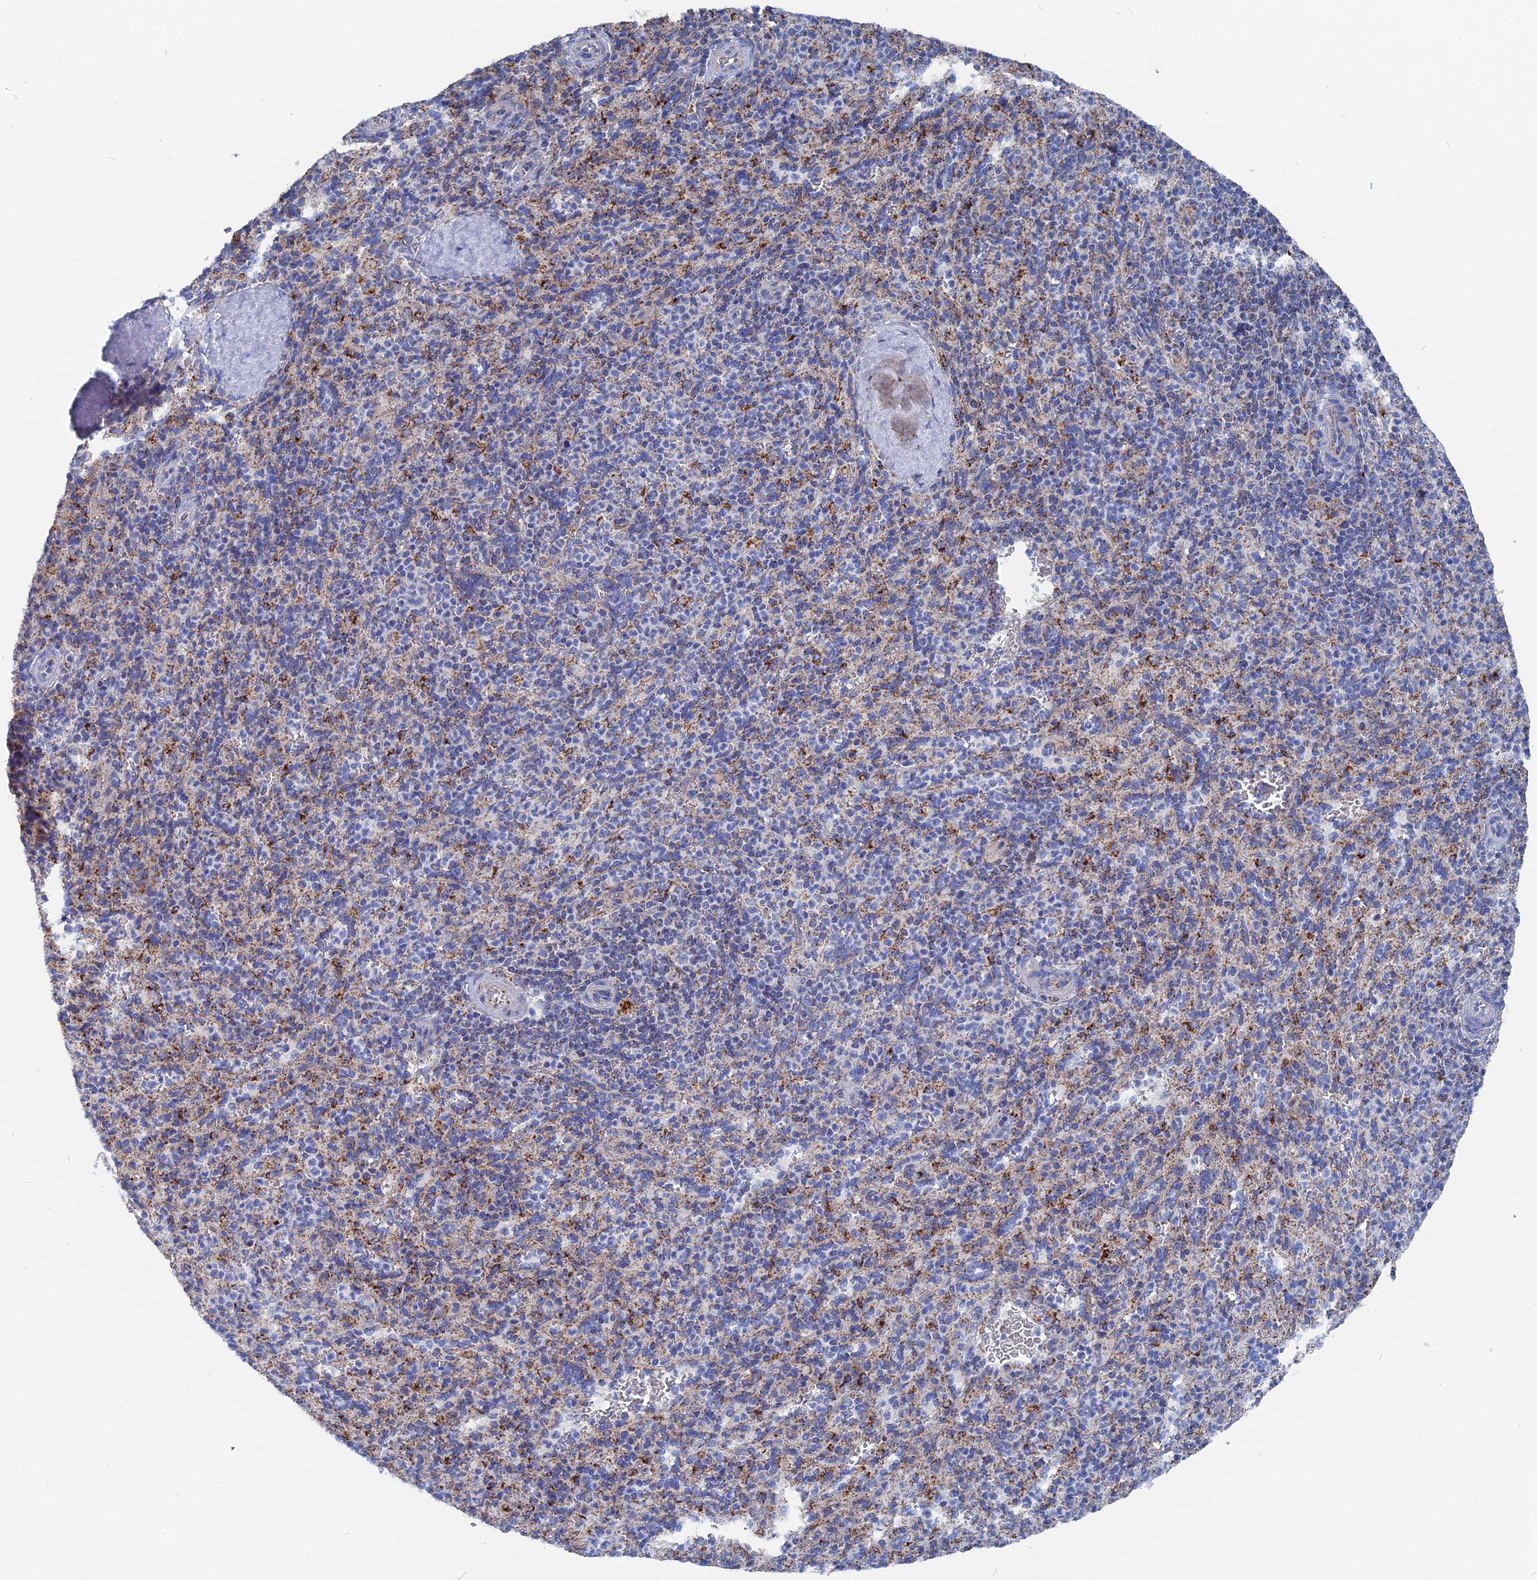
{"staining": {"intensity": "negative", "quantity": "none", "location": "none"}, "tissue": "spleen", "cell_type": "Cells in red pulp", "image_type": "normal", "snomed": [{"axis": "morphology", "description": "Normal tissue, NOS"}, {"axis": "topography", "description": "Spleen"}], "caption": "Protein analysis of normal spleen exhibits no significant expression in cells in red pulp. (DAB (3,3'-diaminobenzidine) IHC visualized using brightfield microscopy, high magnification).", "gene": "IFT80", "patient": {"sex": "male", "age": 36}}